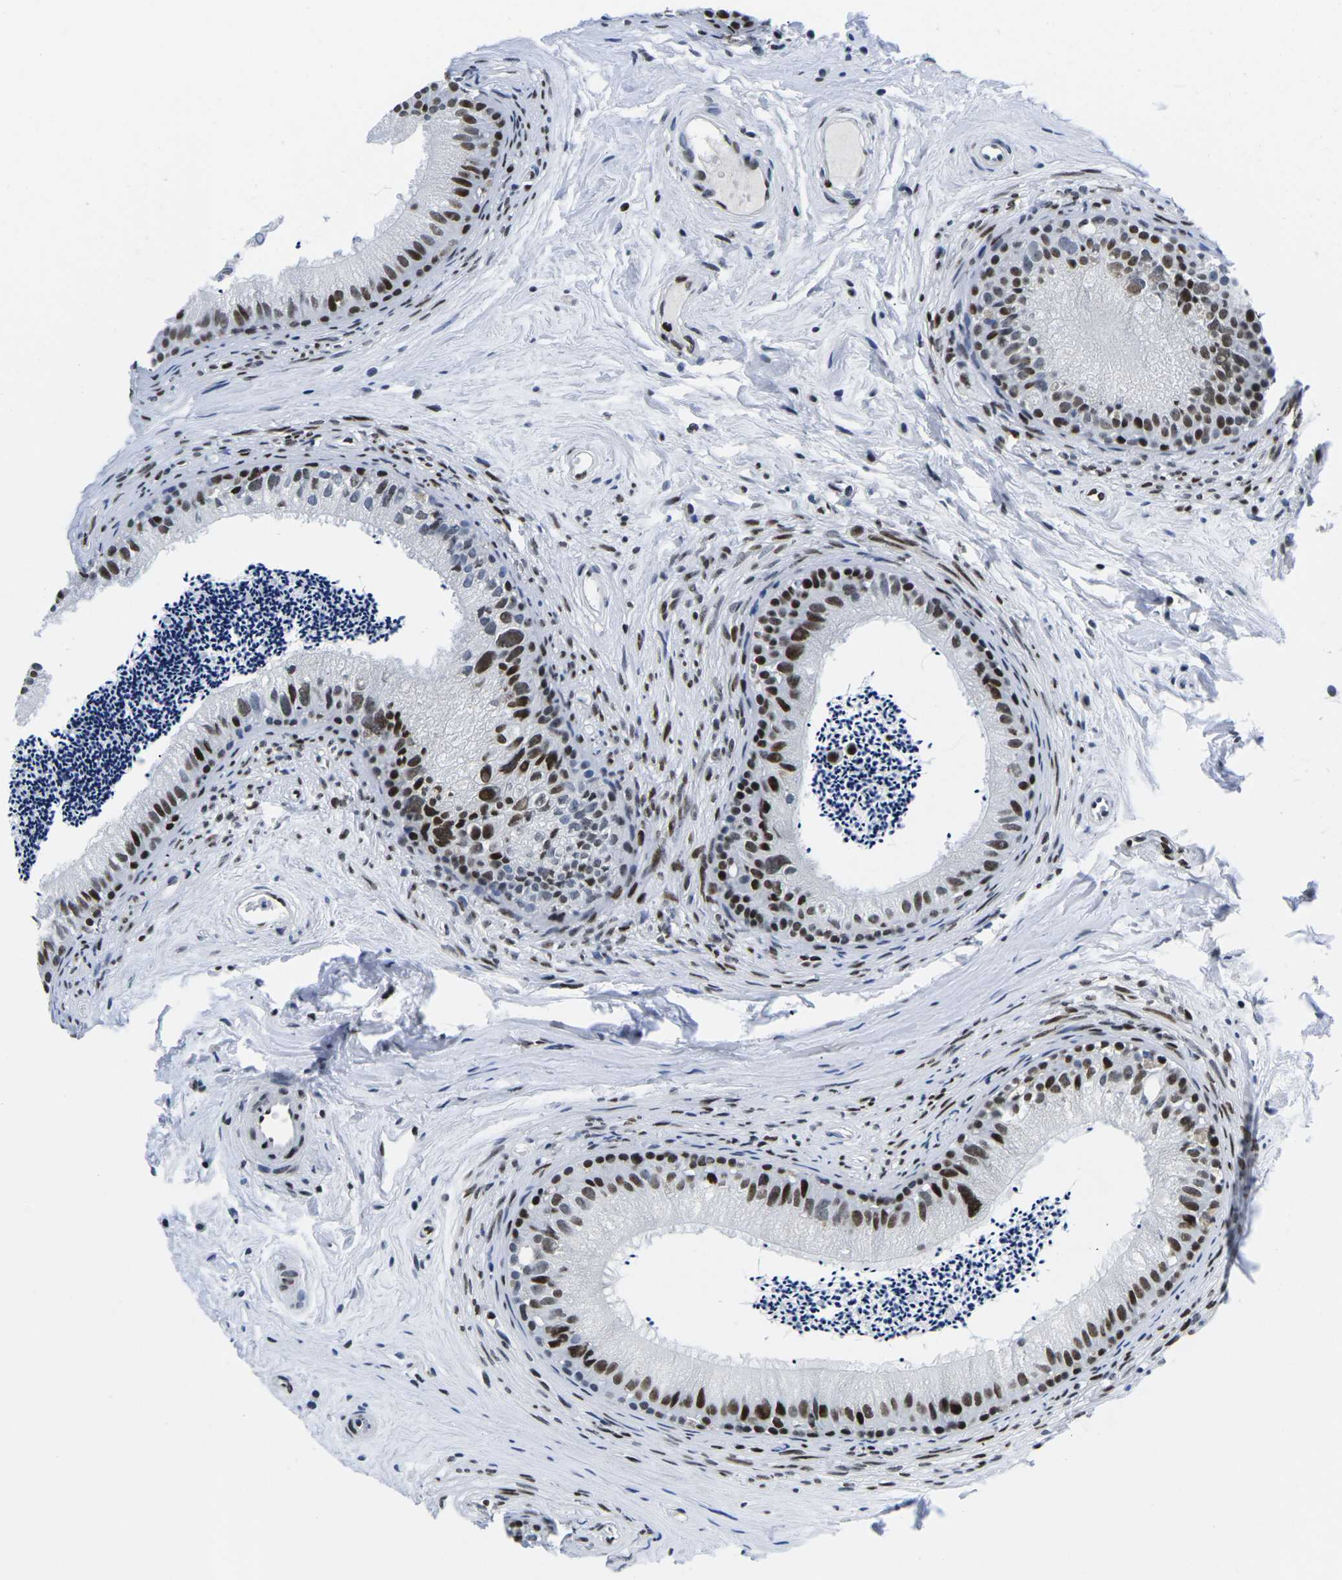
{"staining": {"intensity": "strong", "quantity": ">75%", "location": "nuclear"}, "tissue": "epididymis", "cell_type": "Glandular cells", "image_type": "normal", "snomed": [{"axis": "morphology", "description": "Normal tissue, NOS"}, {"axis": "topography", "description": "Epididymis"}], "caption": "Strong nuclear protein expression is appreciated in about >75% of glandular cells in epididymis. (Stains: DAB in brown, nuclei in blue, Microscopy: brightfield microscopy at high magnification).", "gene": "ATF1", "patient": {"sex": "male", "age": 56}}